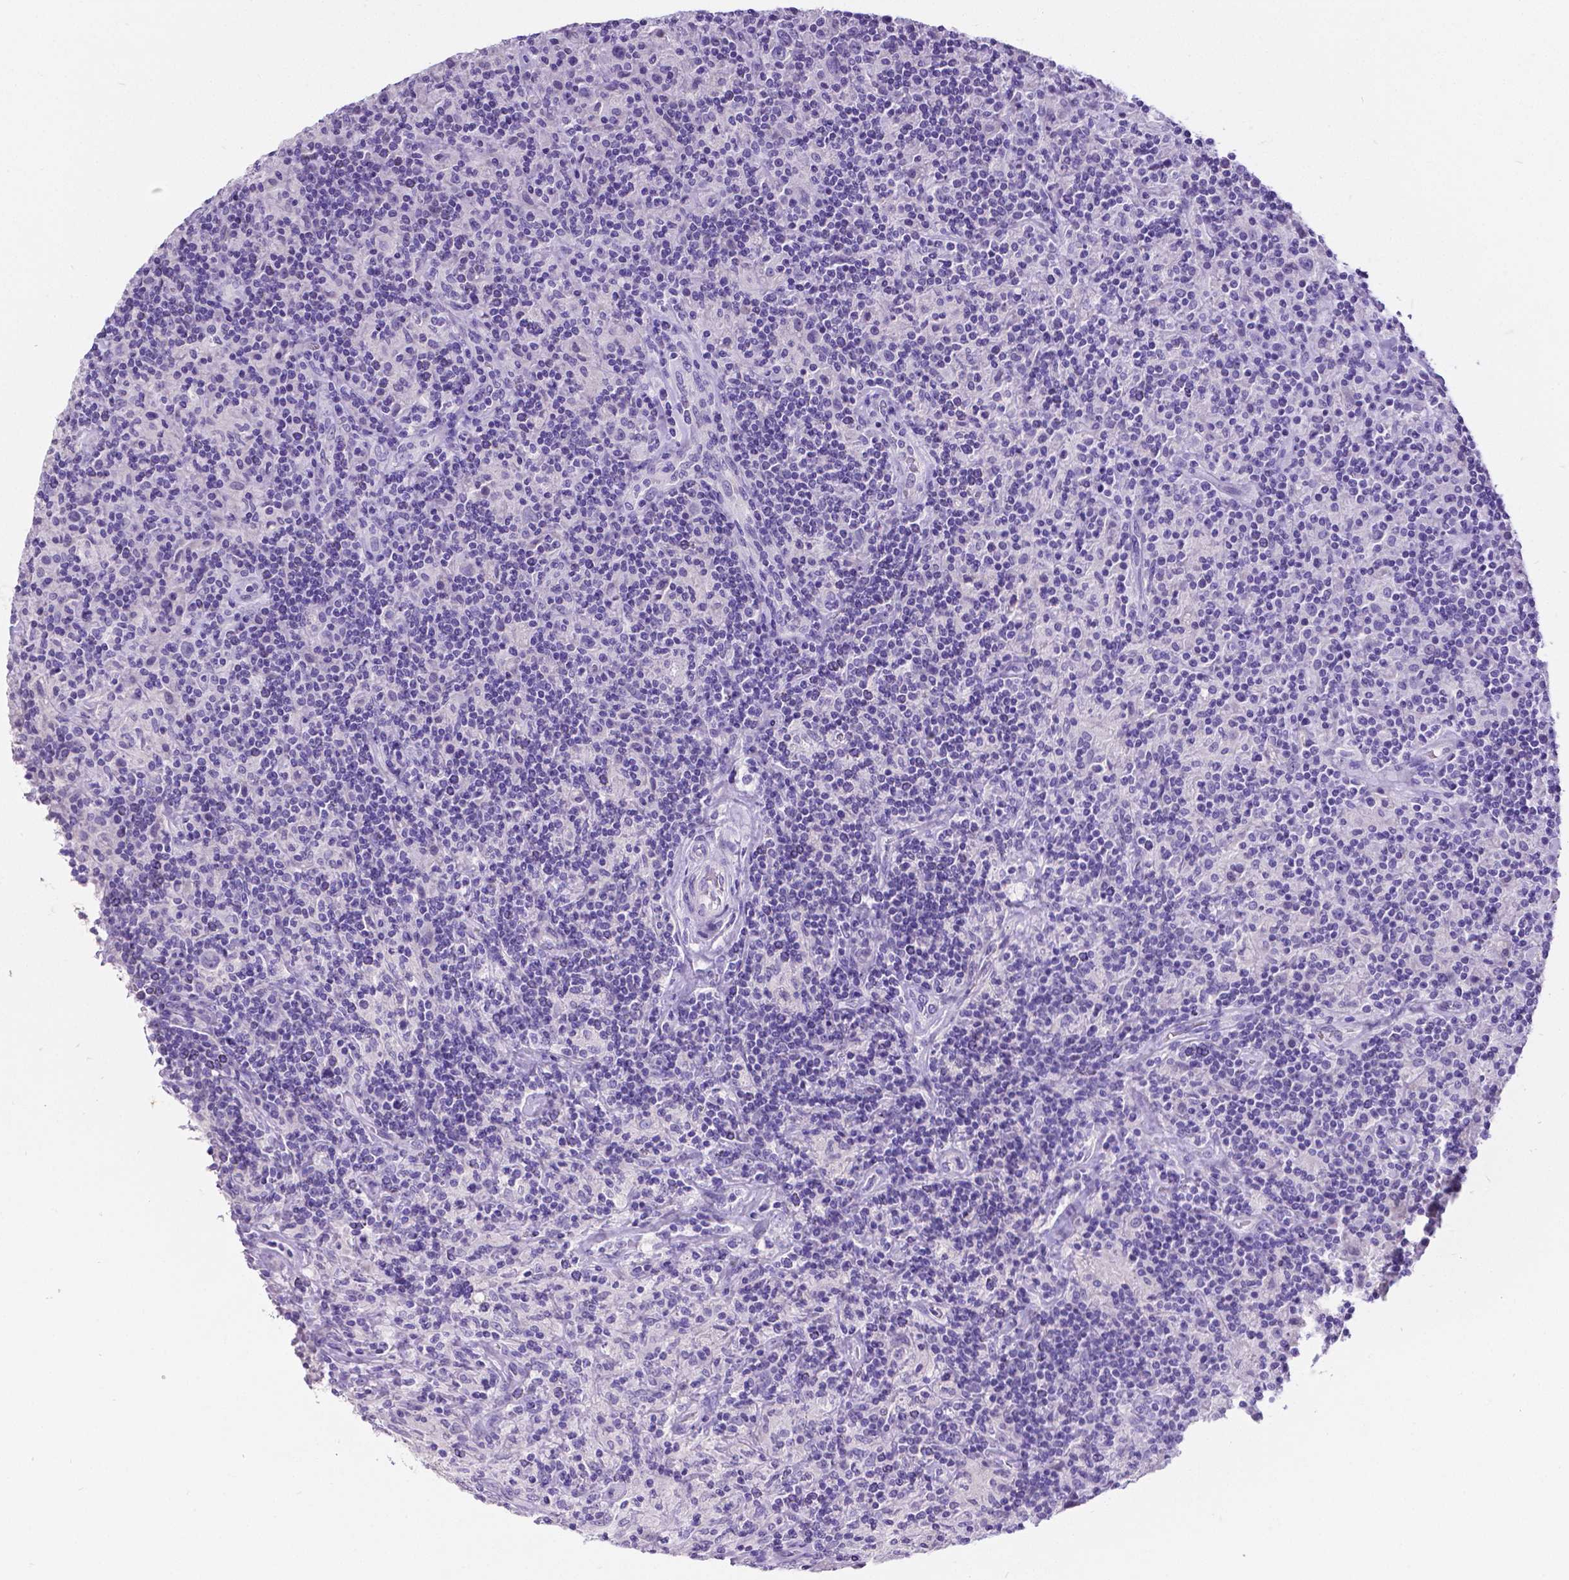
{"staining": {"intensity": "negative", "quantity": "none", "location": "none"}, "tissue": "lymphoma", "cell_type": "Tumor cells", "image_type": "cancer", "snomed": [{"axis": "morphology", "description": "Hodgkin's disease, NOS"}, {"axis": "topography", "description": "Lymph node"}], "caption": "Immunohistochemistry (IHC) of Hodgkin's disease demonstrates no staining in tumor cells.", "gene": "SATB2", "patient": {"sex": "male", "age": 70}}